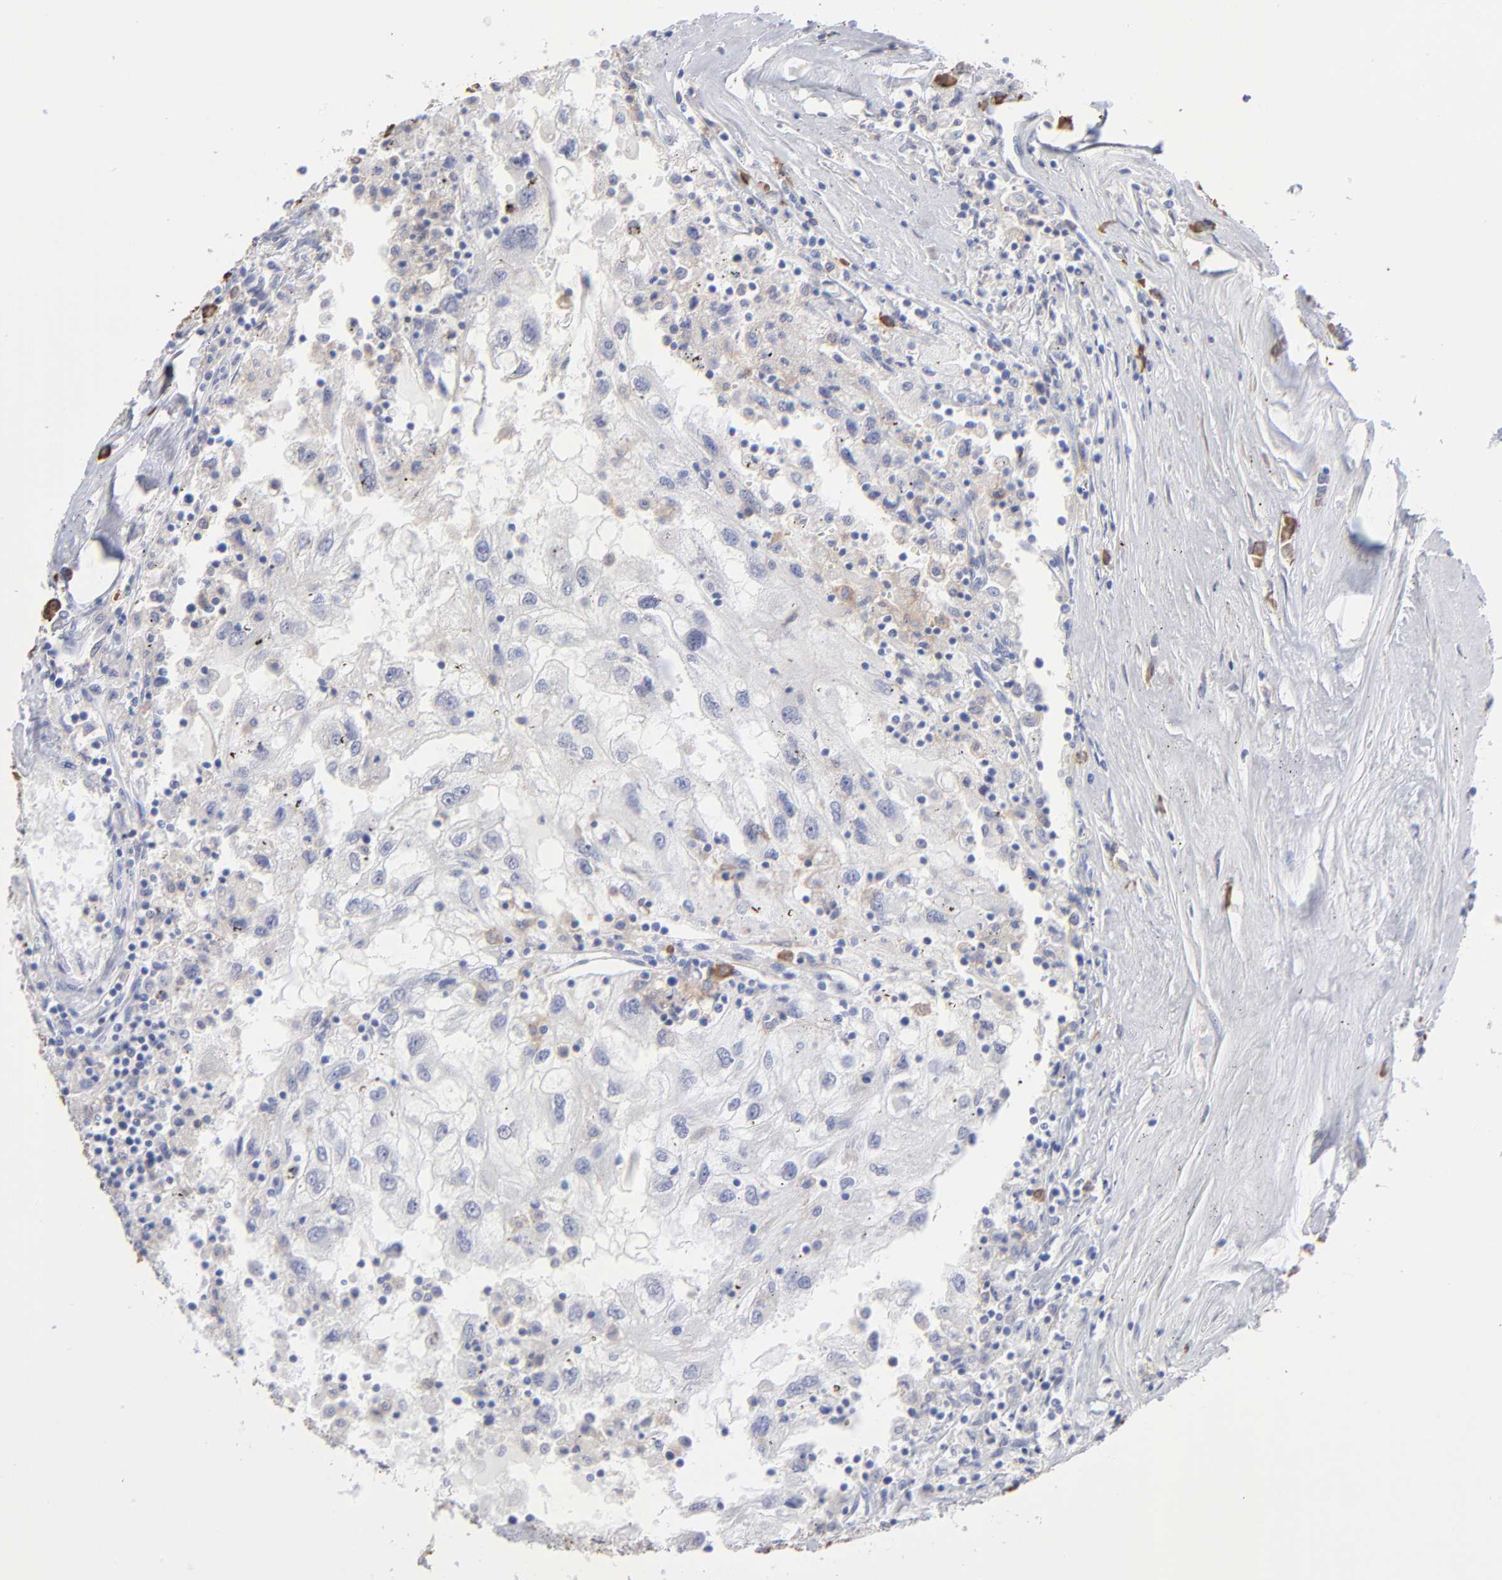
{"staining": {"intensity": "negative", "quantity": "none", "location": "none"}, "tissue": "renal cancer", "cell_type": "Tumor cells", "image_type": "cancer", "snomed": [{"axis": "morphology", "description": "Normal tissue, NOS"}, {"axis": "morphology", "description": "Adenocarcinoma, NOS"}, {"axis": "topography", "description": "Kidney"}], "caption": "This micrograph is of renal cancer (adenocarcinoma) stained with immunohistochemistry to label a protein in brown with the nuclei are counter-stained blue. There is no expression in tumor cells.", "gene": "LAT2", "patient": {"sex": "male", "age": 71}}